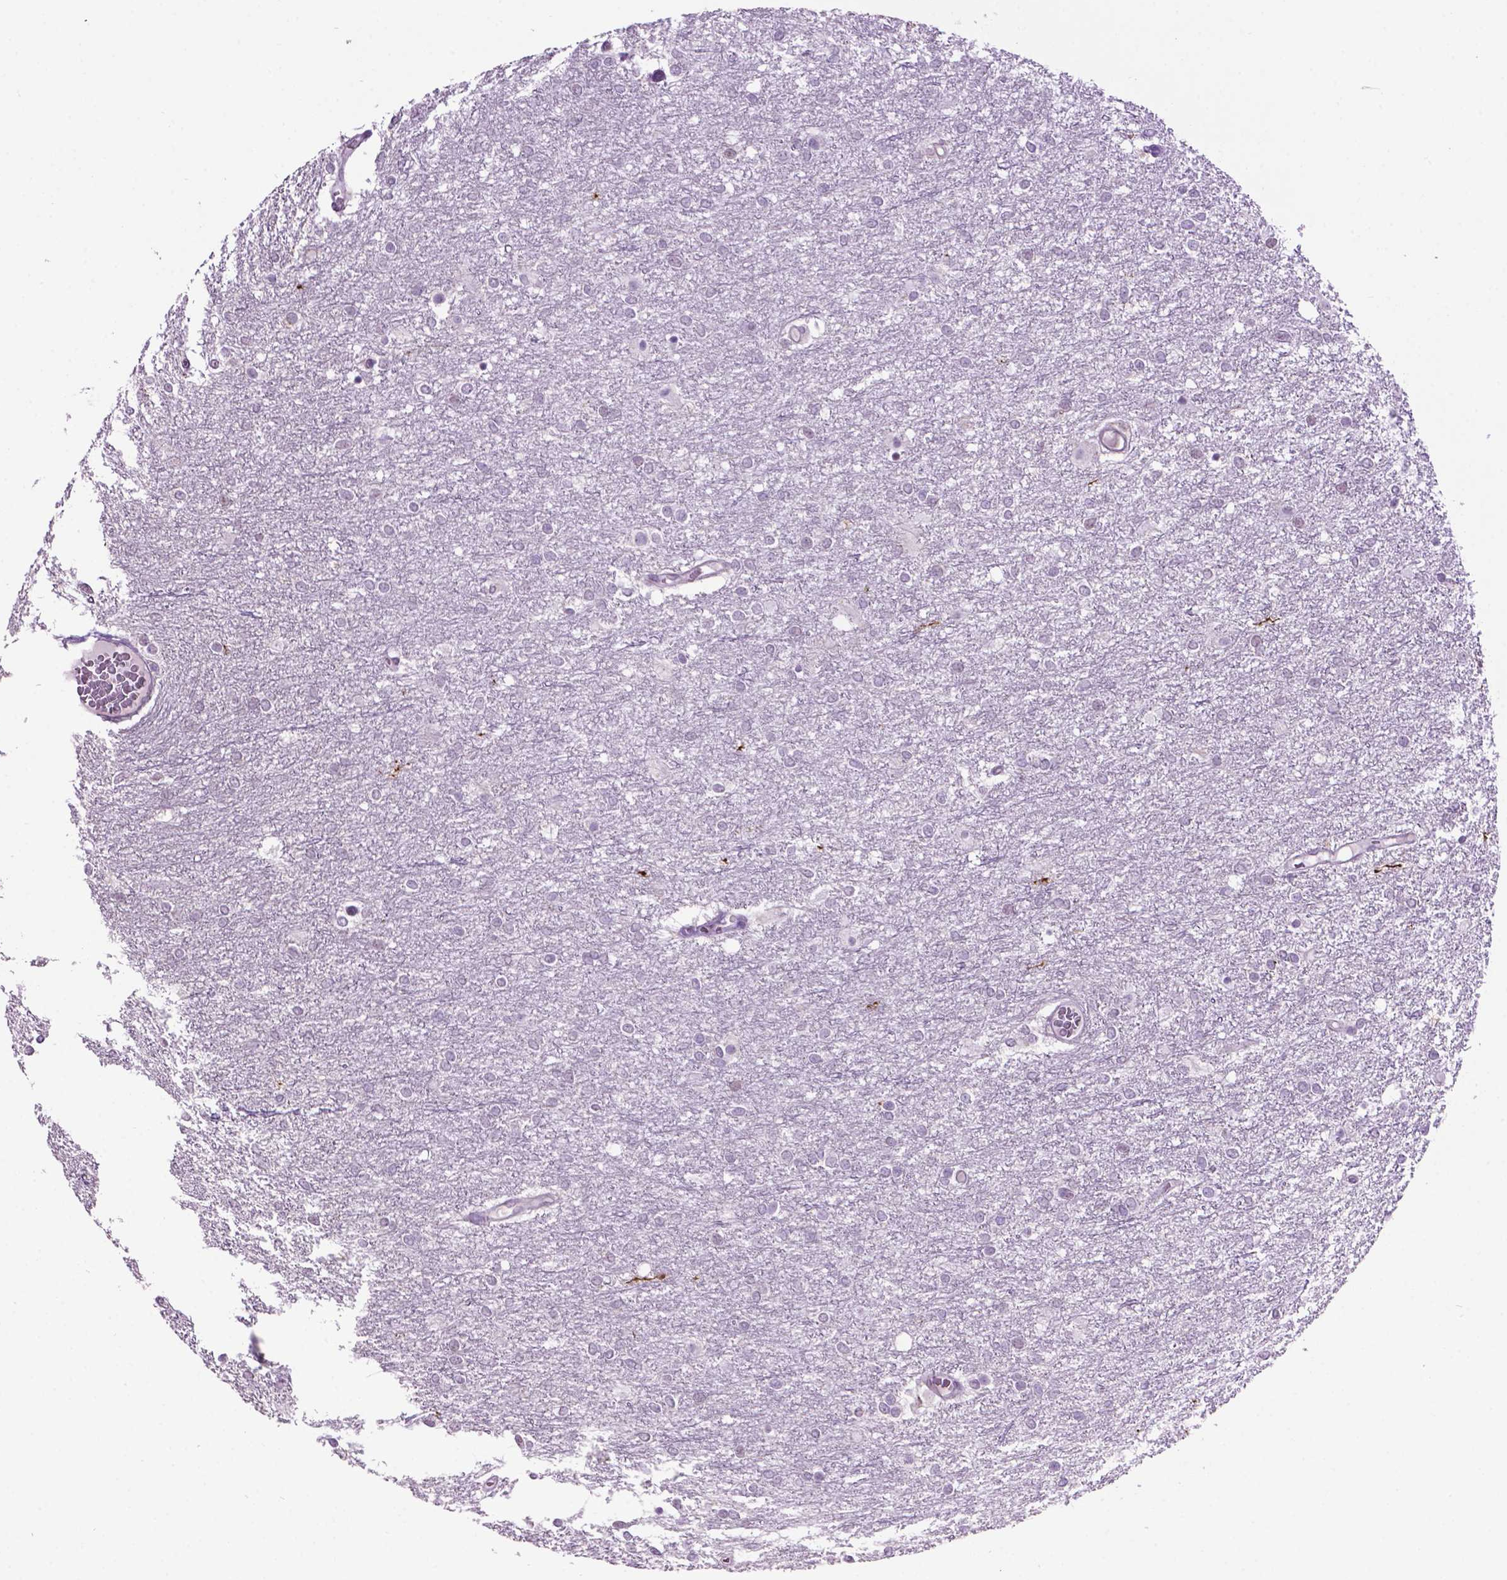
{"staining": {"intensity": "negative", "quantity": "none", "location": "none"}, "tissue": "glioma", "cell_type": "Tumor cells", "image_type": "cancer", "snomed": [{"axis": "morphology", "description": "Glioma, malignant, High grade"}, {"axis": "topography", "description": "Brain"}], "caption": "DAB immunohistochemical staining of human high-grade glioma (malignant) displays no significant positivity in tumor cells.", "gene": "TH", "patient": {"sex": "female", "age": 61}}